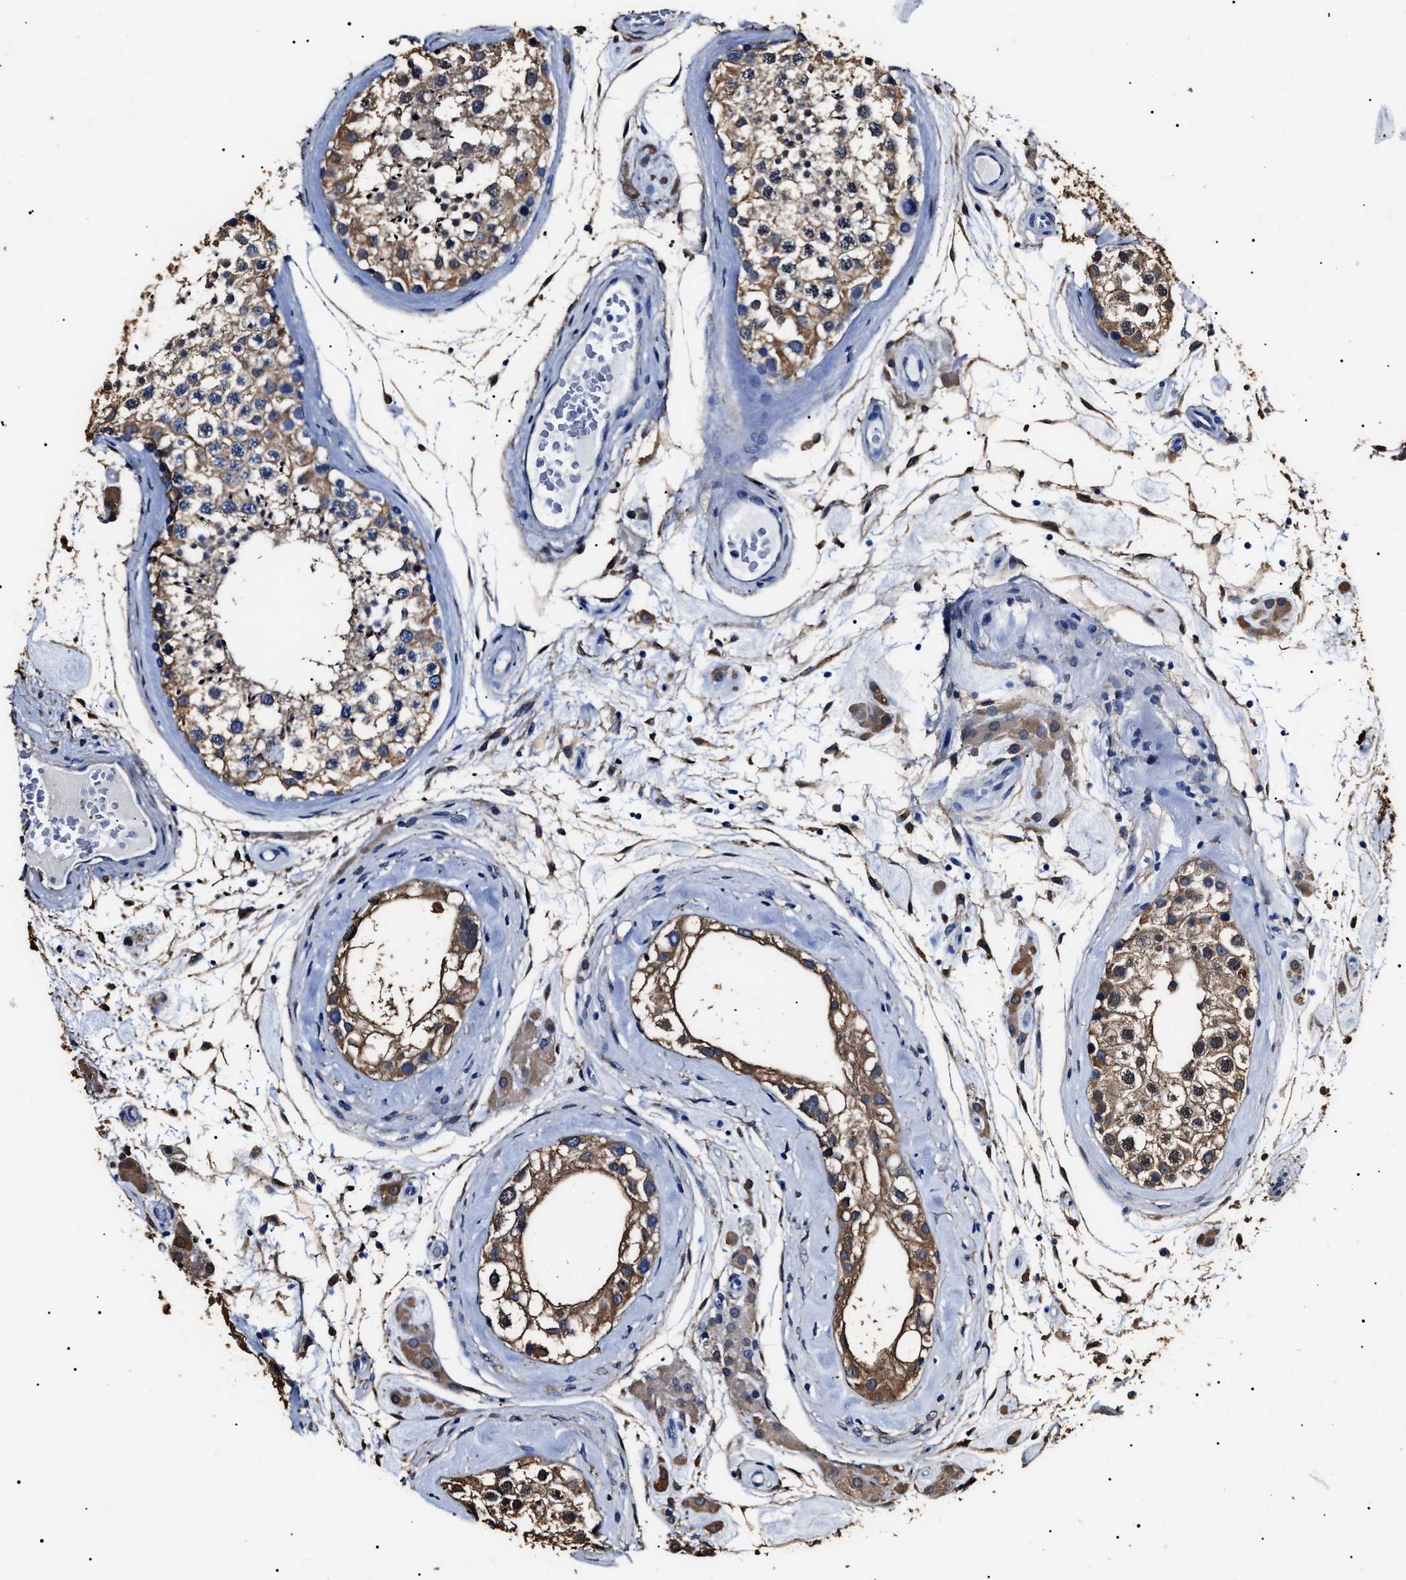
{"staining": {"intensity": "moderate", "quantity": ">75%", "location": "cytoplasmic/membranous"}, "tissue": "testis", "cell_type": "Cells in seminiferous ducts", "image_type": "normal", "snomed": [{"axis": "morphology", "description": "Normal tissue, NOS"}, {"axis": "topography", "description": "Testis"}], "caption": "Testis stained for a protein shows moderate cytoplasmic/membranous positivity in cells in seminiferous ducts. (Brightfield microscopy of DAB IHC at high magnification).", "gene": "ALDH1A1", "patient": {"sex": "male", "age": 46}}